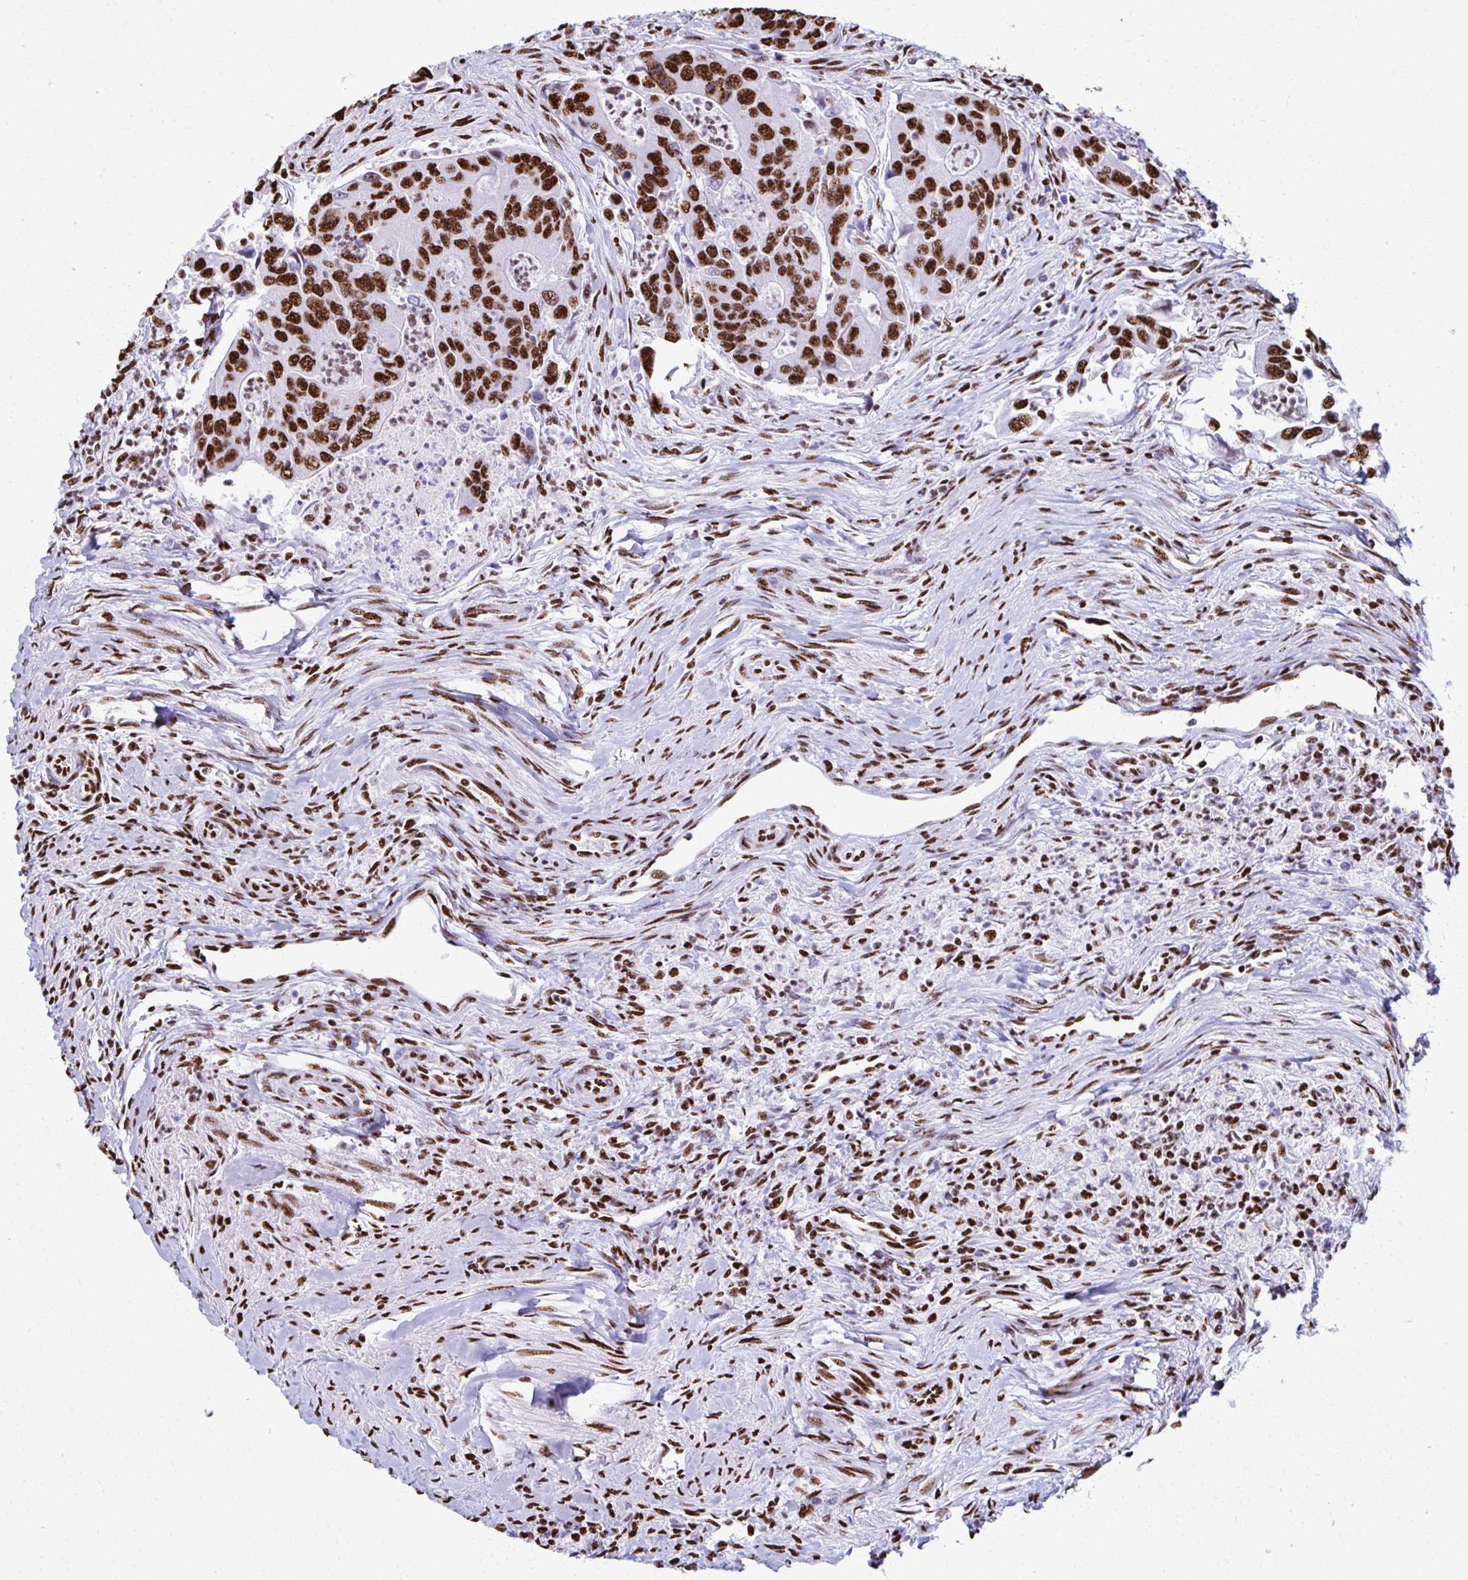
{"staining": {"intensity": "strong", "quantity": ">75%", "location": "nuclear"}, "tissue": "colorectal cancer", "cell_type": "Tumor cells", "image_type": "cancer", "snomed": [{"axis": "morphology", "description": "Adenocarcinoma, NOS"}, {"axis": "topography", "description": "Colon"}], "caption": "Adenocarcinoma (colorectal) tissue demonstrates strong nuclear positivity in approximately >75% of tumor cells, visualized by immunohistochemistry.", "gene": "NONO", "patient": {"sex": "female", "age": 67}}